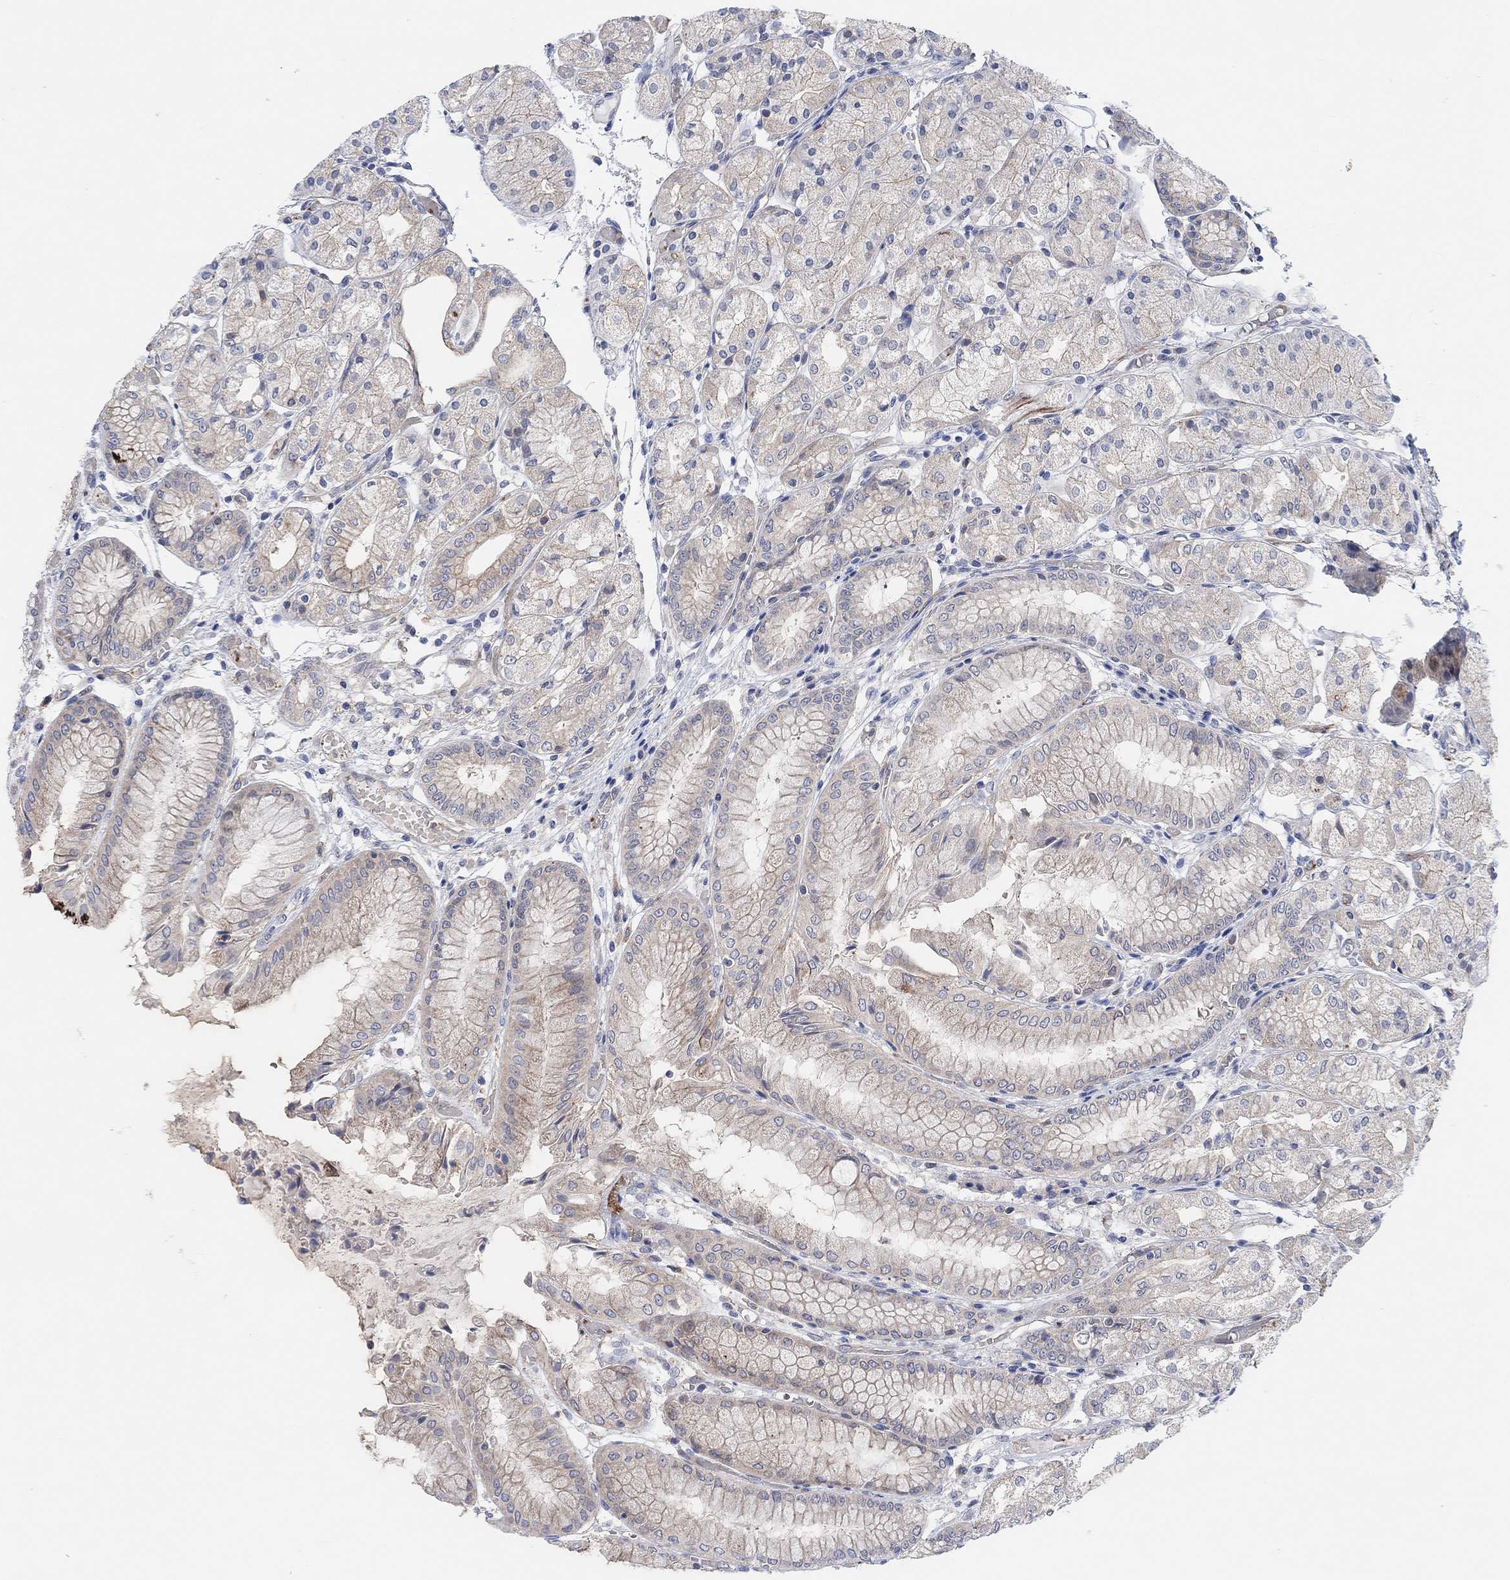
{"staining": {"intensity": "negative", "quantity": "none", "location": "none"}, "tissue": "stomach", "cell_type": "Glandular cells", "image_type": "normal", "snomed": [{"axis": "morphology", "description": "Normal tissue, NOS"}, {"axis": "topography", "description": "Stomach, upper"}], "caption": "A histopathology image of stomach stained for a protein displays no brown staining in glandular cells.", "gene": "PMFBP1", "patient": {"sex": "male", "age": 72}}